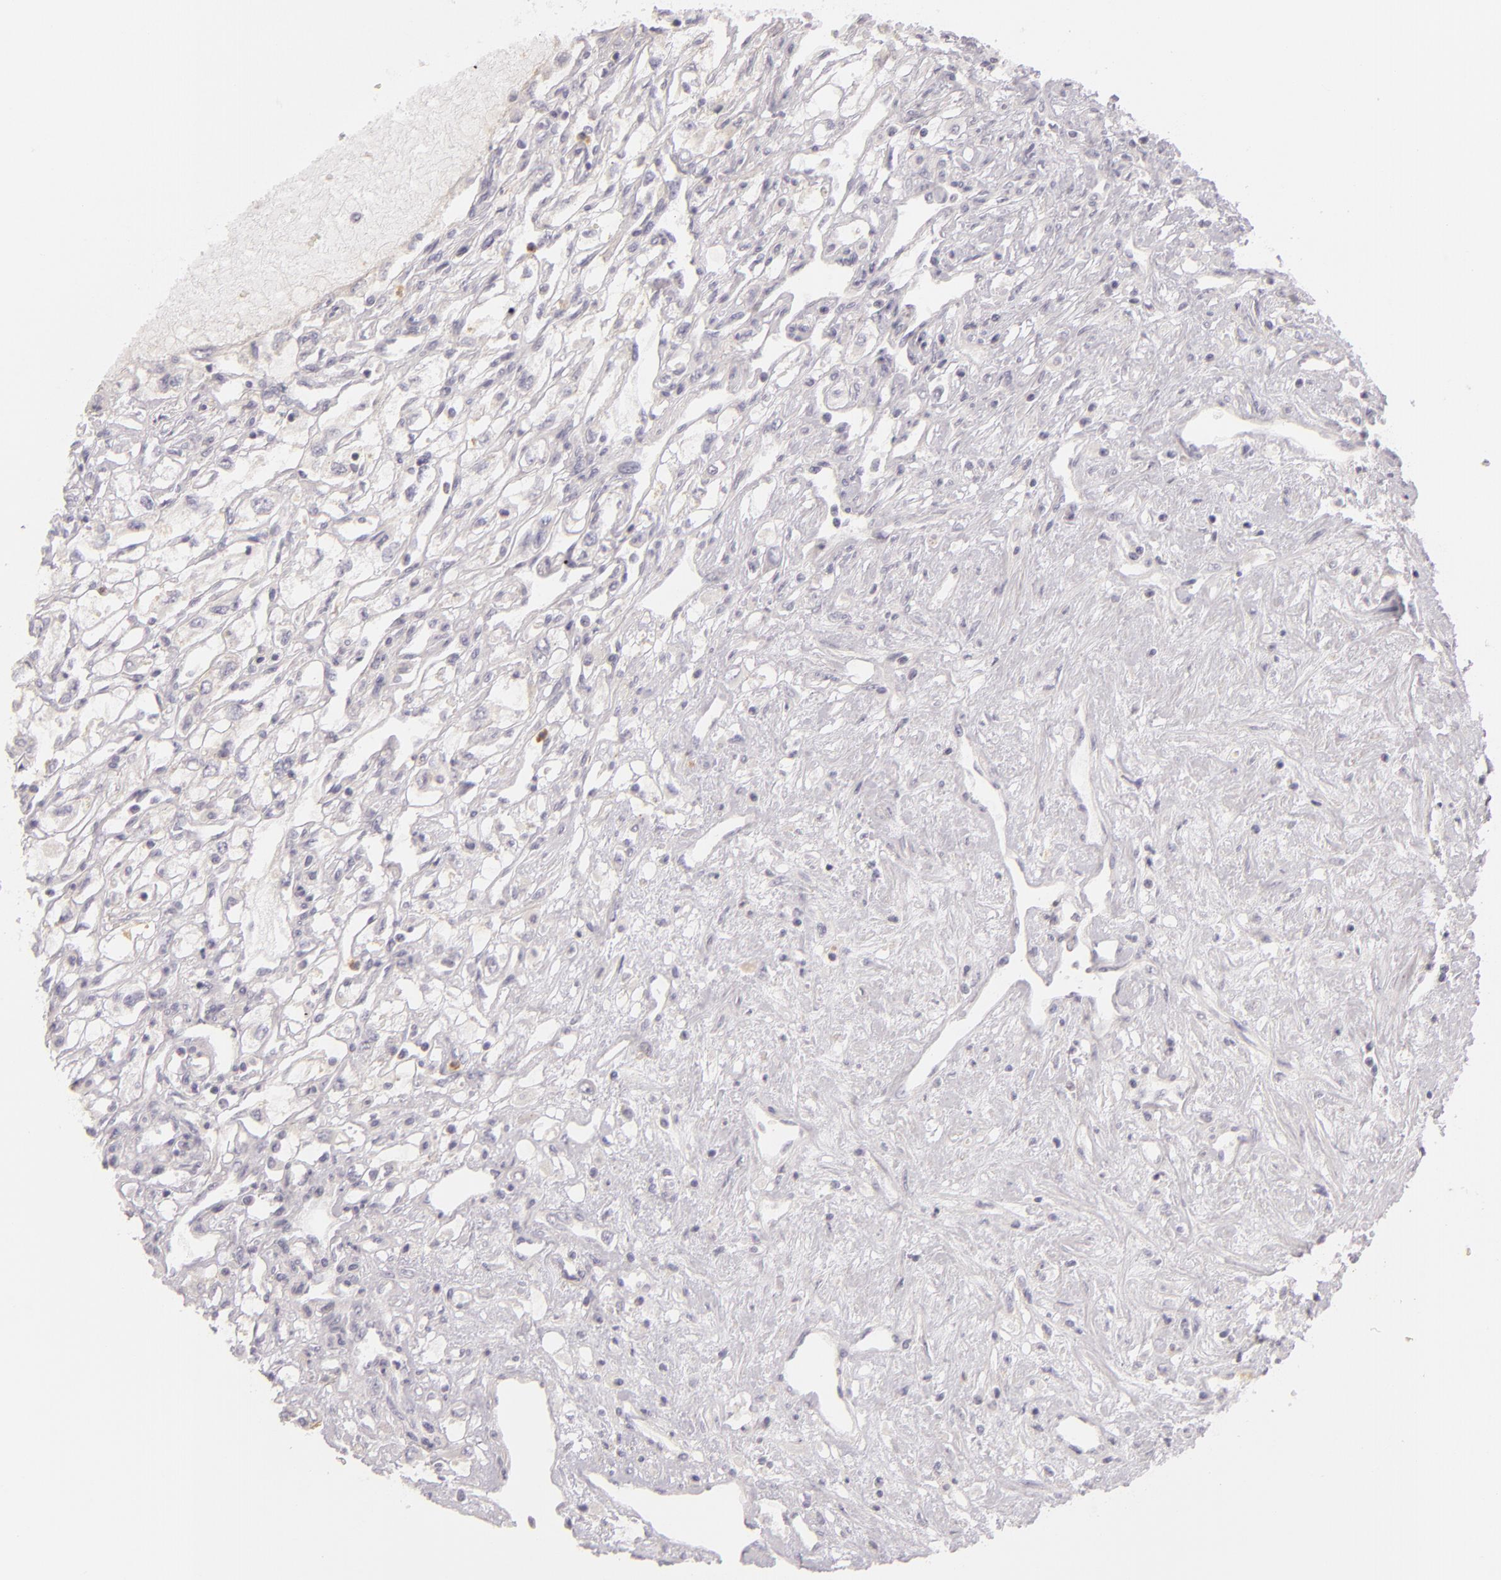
{"staining": {"intensity": "negative", "quantity": "none", "location": "none"}, "tissue": "renal cancer", "cell_type": "Tumor cells", "image_type": "cancer", "snomed": [{"axis": "morphology", "description": "Adenocarcinoma, NOS"}, {"axis": "topography", "description": "Kidney"}], "caption": "Immunohistochemical staining of renal cancer (adenocarcinoma) reveals no significant expression in tumor cells. The staining is performed using DAB (3,3'-diaminobenzidine) brown chromogen with nuclei counter-stained in using hematoxylin.", "gene": "FAM181A", "patient": {"sex": "male", "age": 57}}